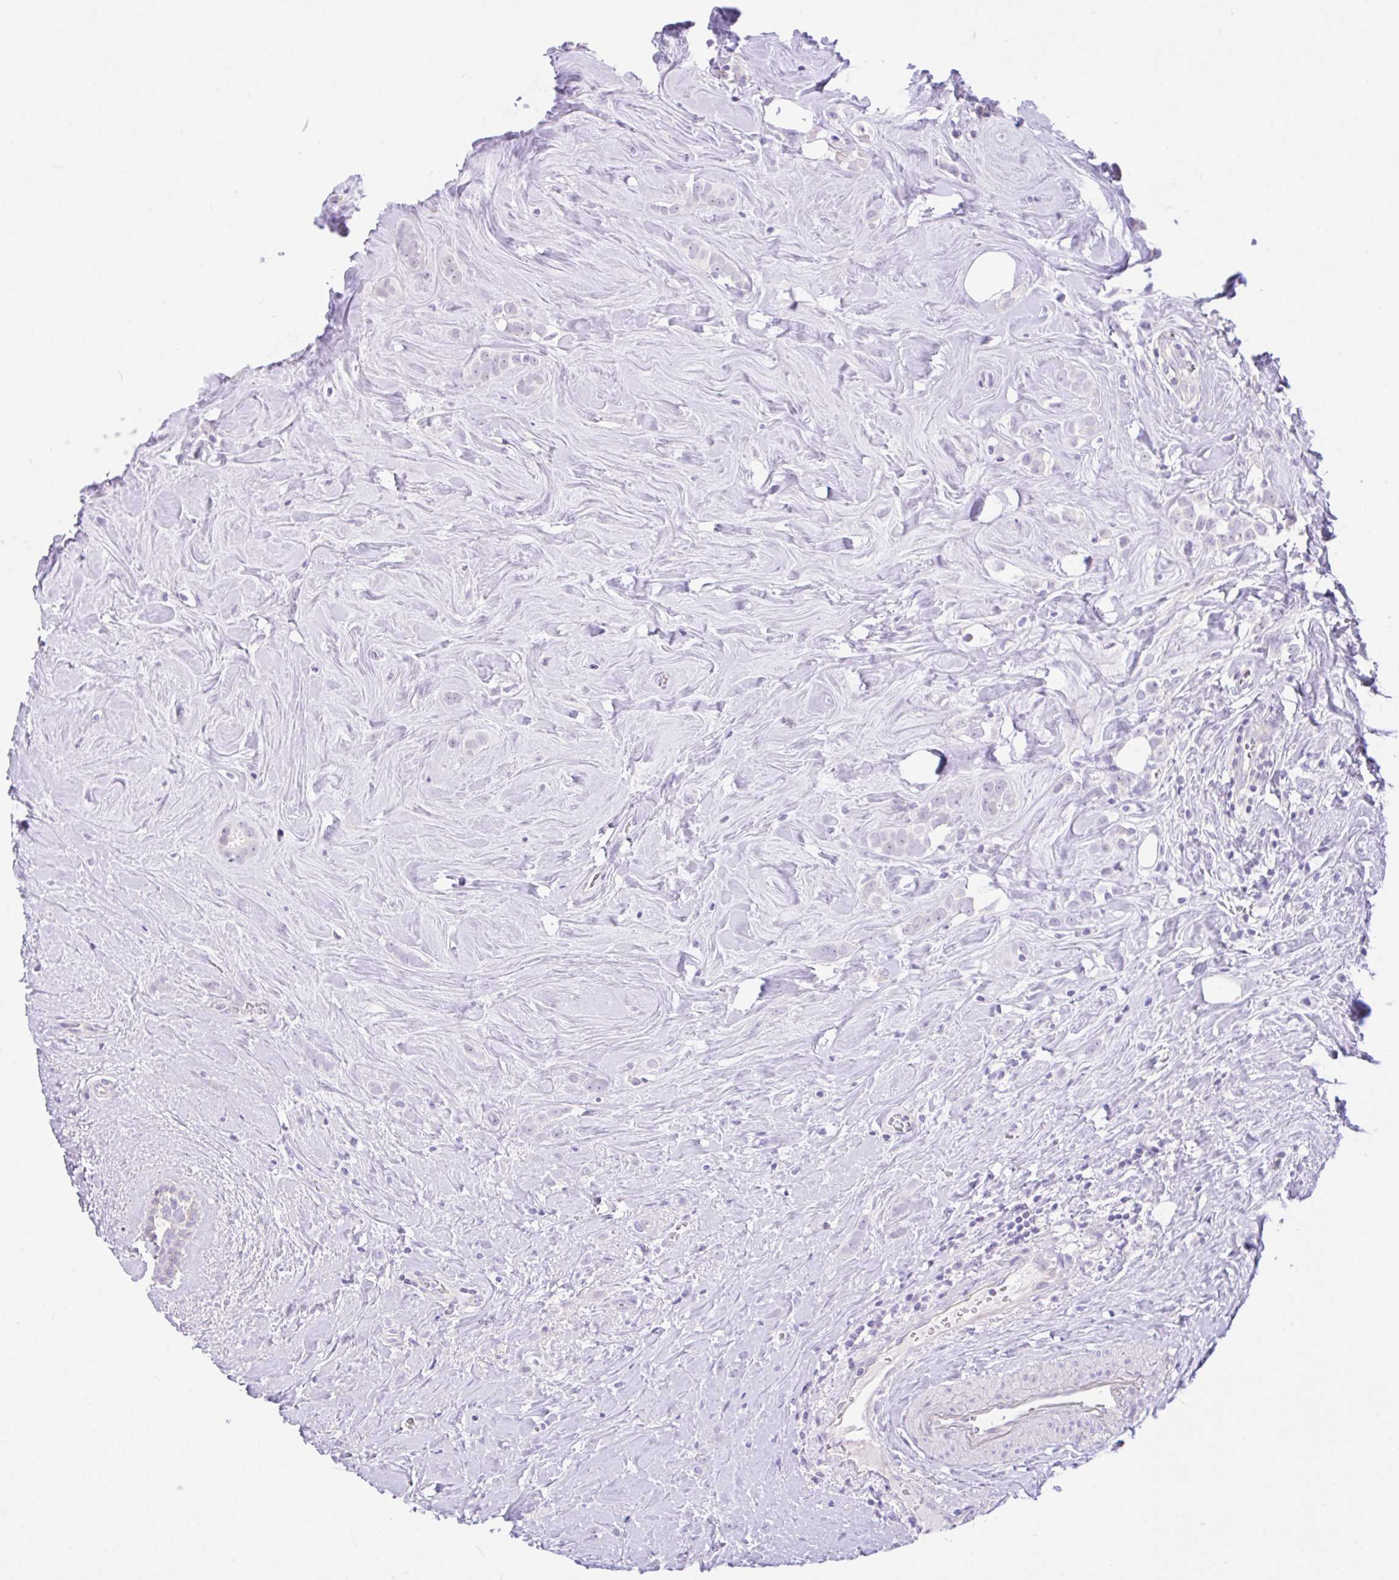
{"staining": {"intensity": "negative", "quantity": "none", "location": "none"}, "tissue": "breast cancer", "cell_type": "Tumor cells", "image_type": "cancer", "snomed": [{"axis": "morphology", "description": "Duct carcinoma"}, {"axis": "topography", "description": "Breast"}], "caption": "Intraductal carcinoma (breast) was stained to show a protein in brown. There is no significant positivity in tumor cells.", "gene": "ZNF101", "patient": {"sex": "female", "age": 80}}